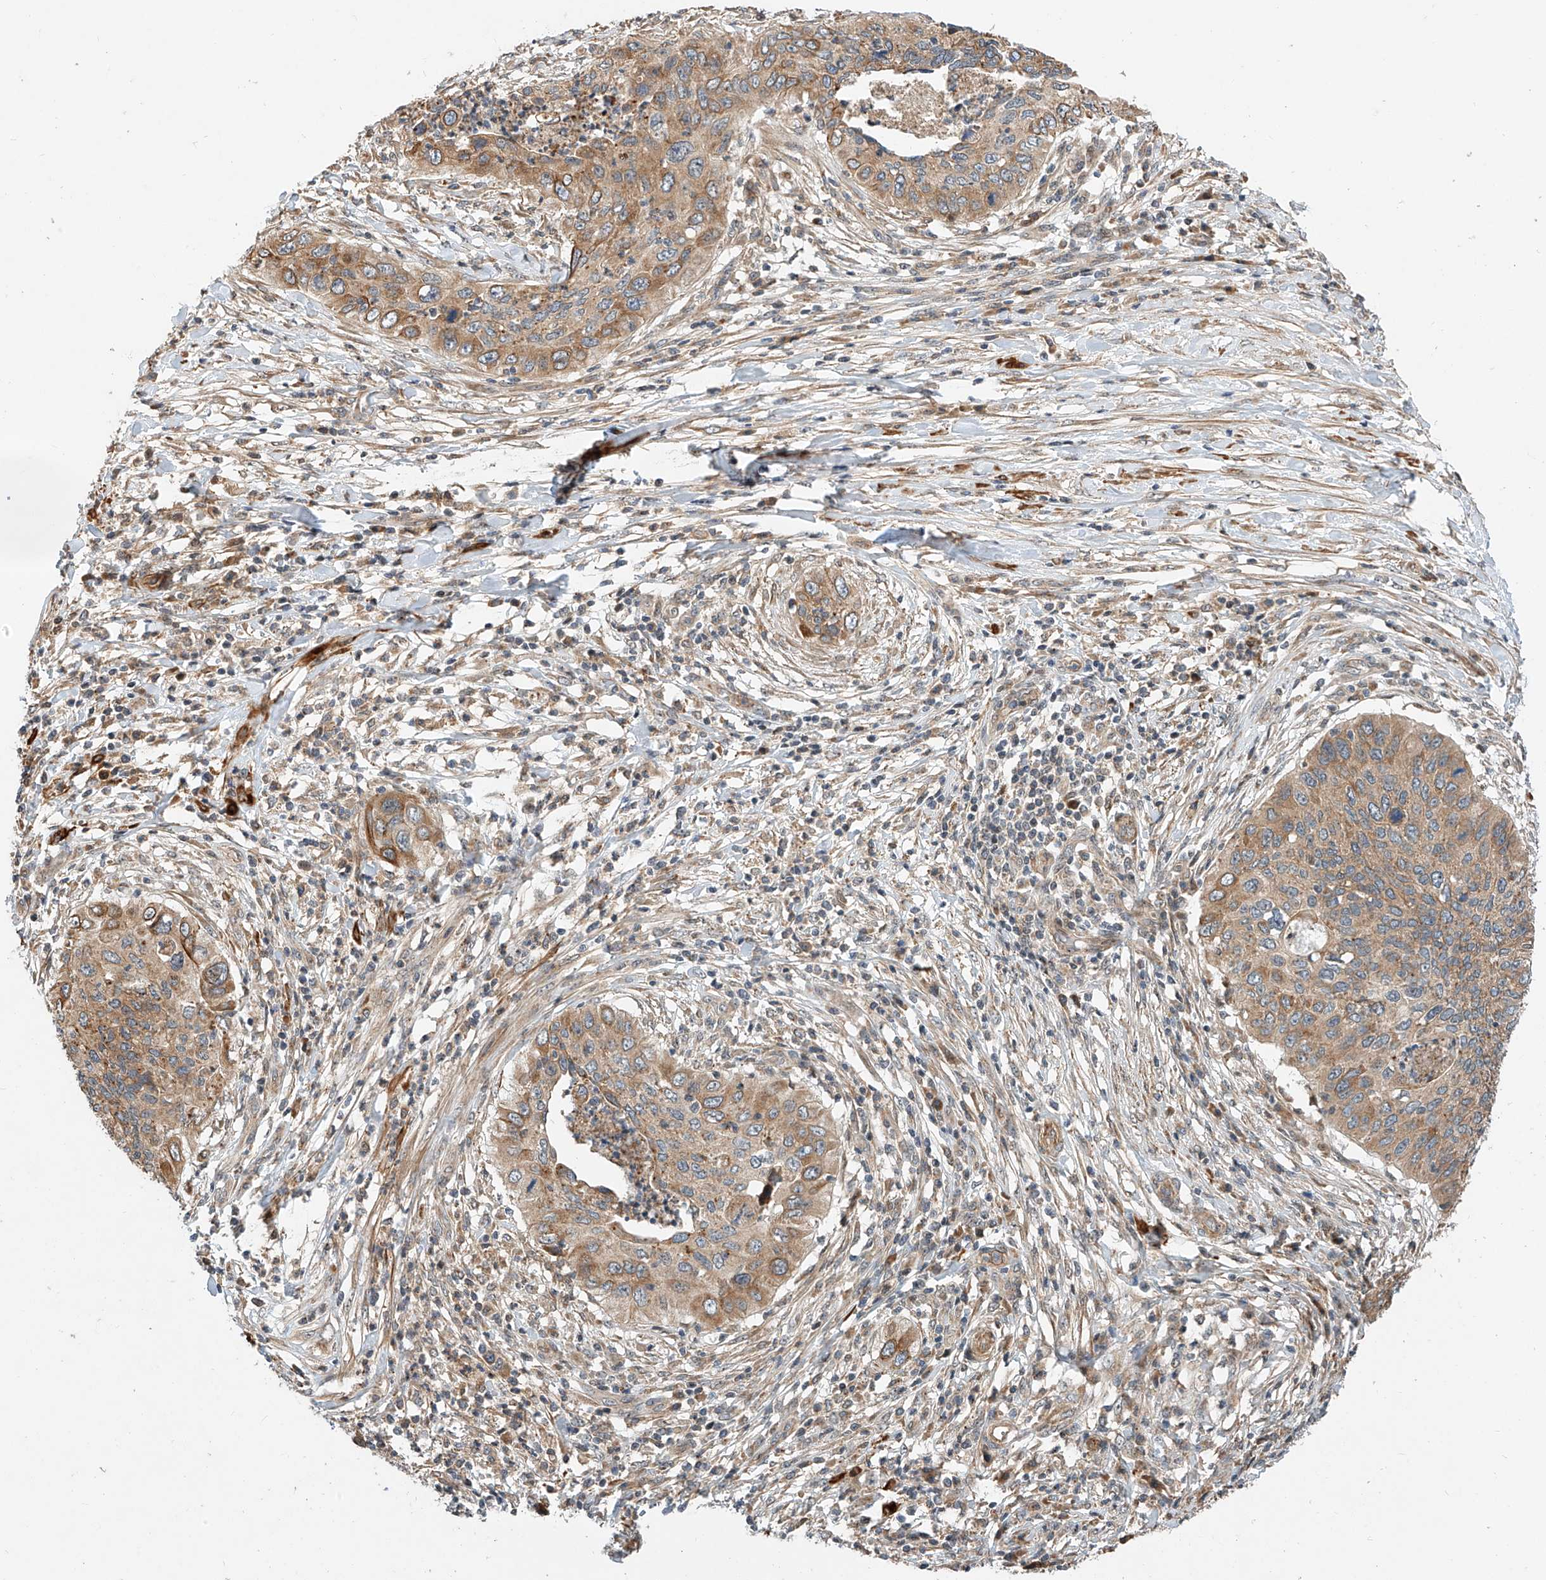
{"staining": {"intensity": "moderate", "quantity": ">75%", "location": "cytoplasmic/membranous"}, "tissue": "cervical cancer", "cell_type": "Tumor cells", "image_type": "cancer", "snomed": [{"axis": "morphology", "description": "Squamous cell carcinoma, NOS"}, {"axis": "topography", "description": "Cervix"}], "caption": "Protein staining of squamous cell carcinoma (cervical) tissue displays moderate cytoplasmic/membranous staining in approximately >75% of tumor cells.", "gene": "CPAMD8", "patient": {"sex": "female", "age": 38}}